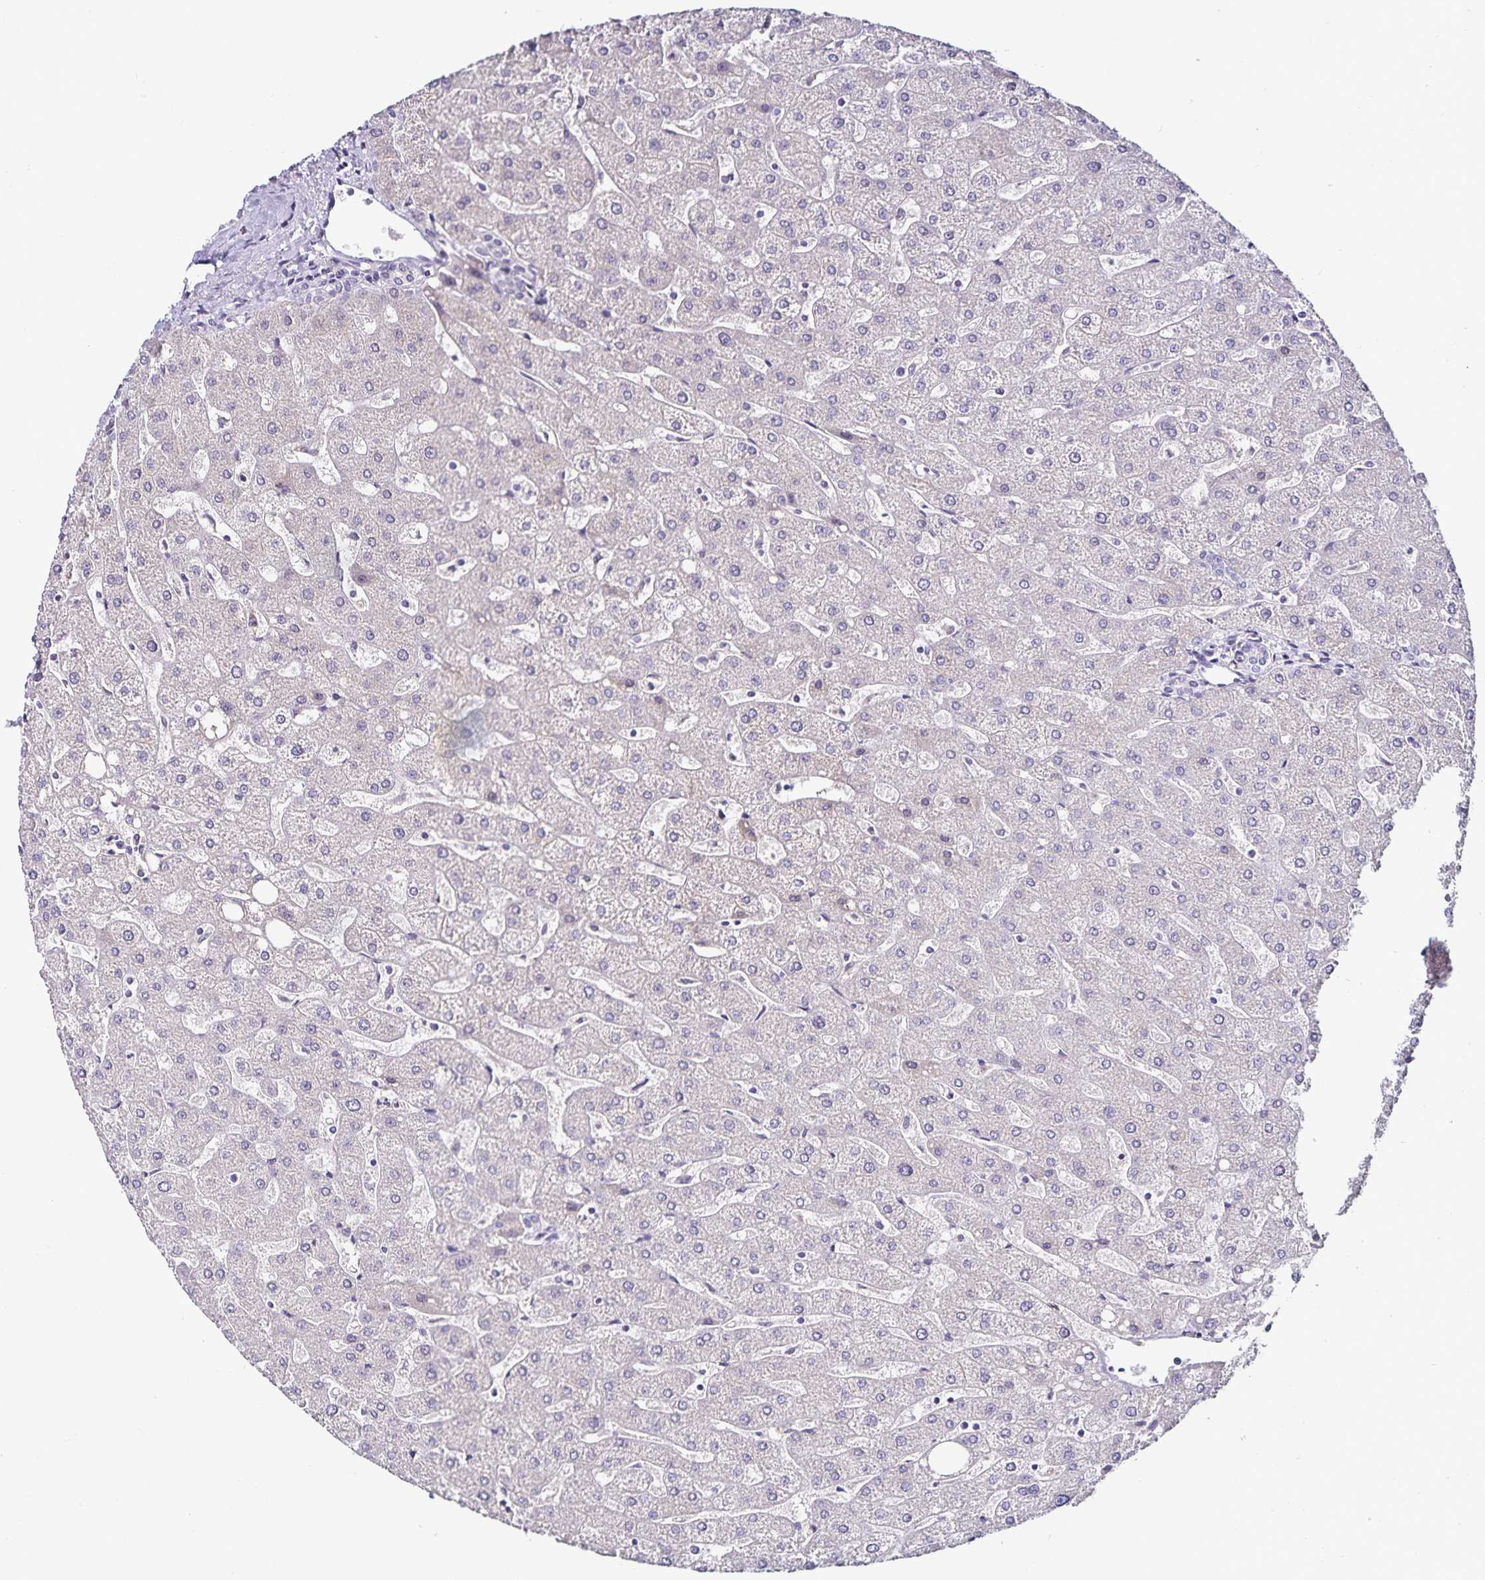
{"staining": {"intensity": "negative", "quantity": "none", "location": "none"}, "tissue": "liver", "cell_type": "Cholangiocytes", "image_type": "normal", "snomed": [{"axis": "morphology", "description": "Normal tissue, NOS"}, {"axis": "topography", "description": "Liver"}], "caption": "This is an immunohistochemistry (IHC) photomicrograph of unremarkable liver. There is no staining in cholangiocytes.", "gene": "TTR", "patient": {"sex": "male", "age": 67}}